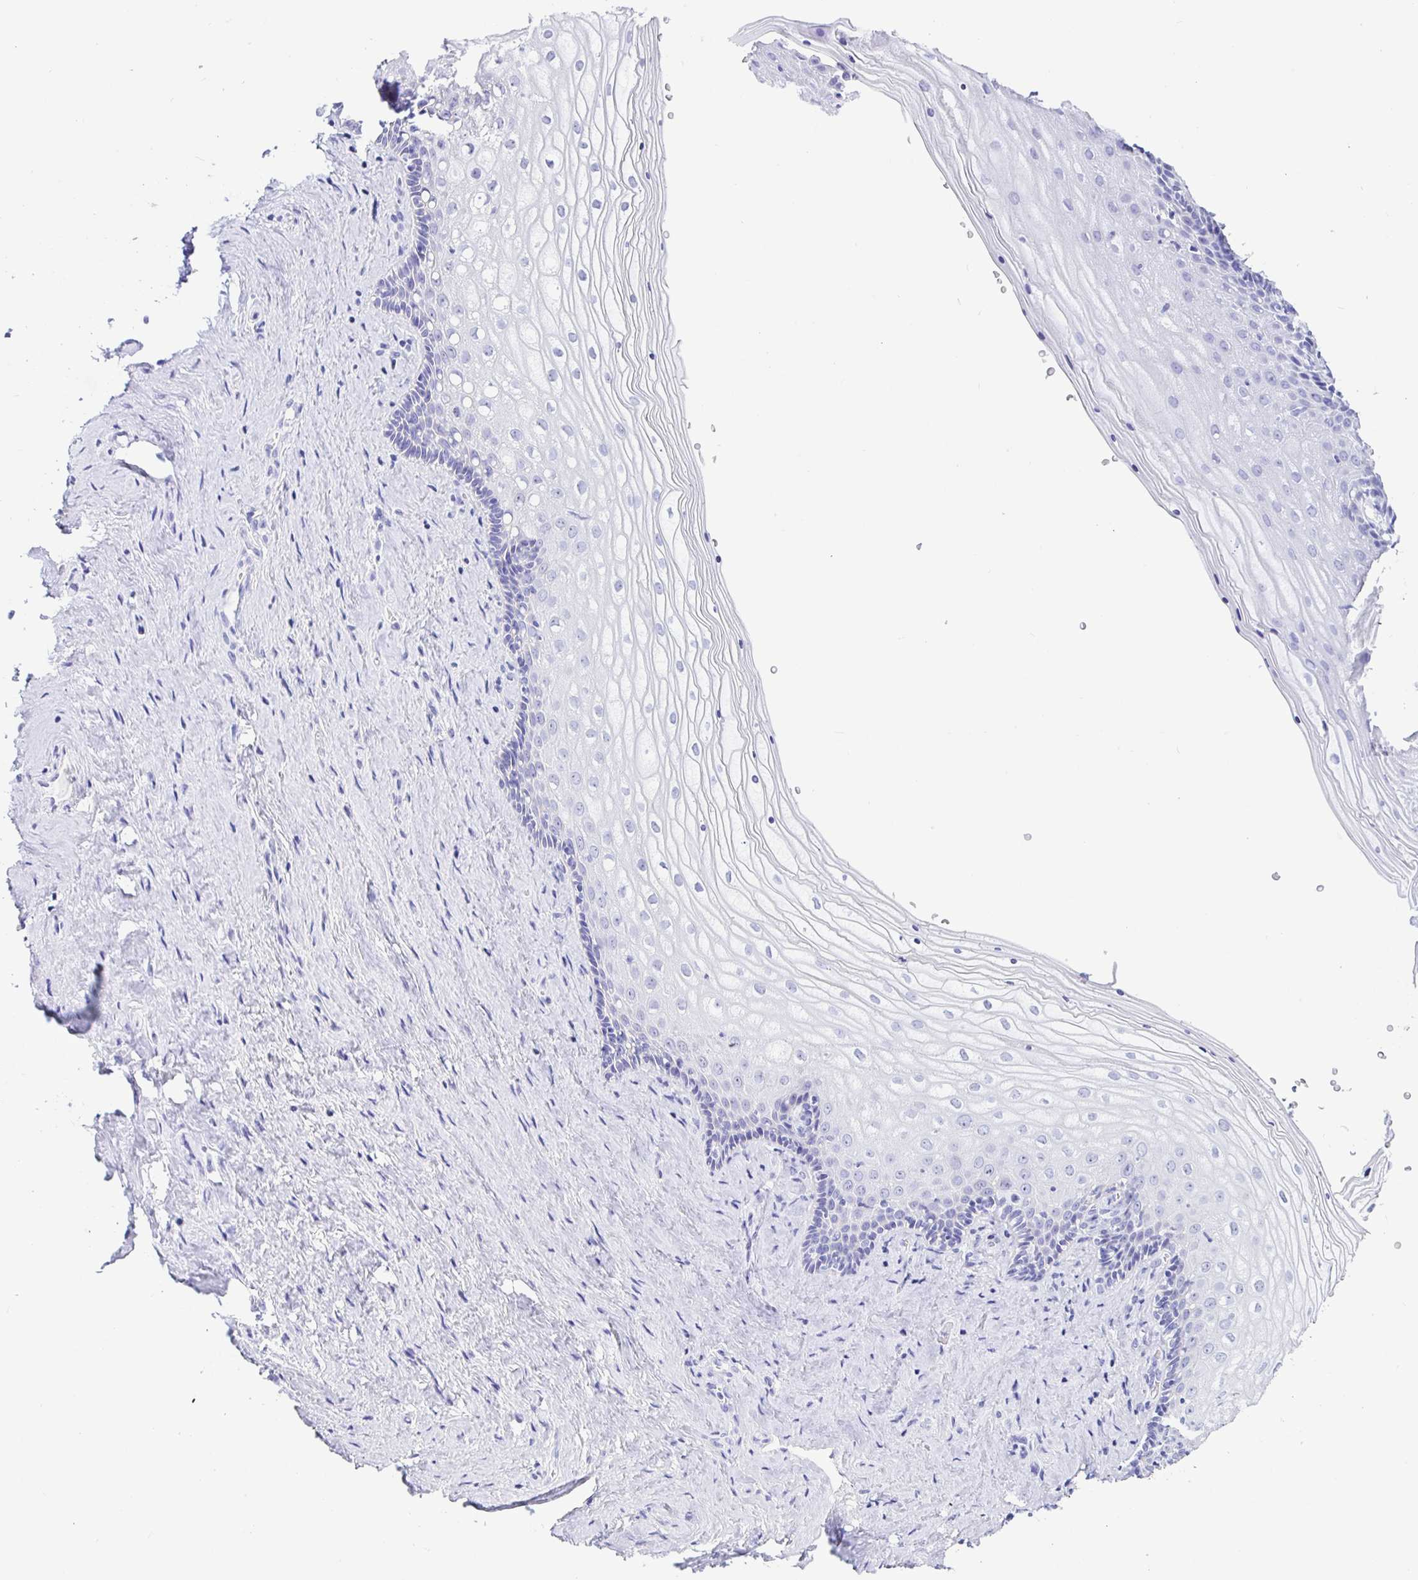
{"staining": {"intensity": "negative", "quantity": "none", "location": "none"}, "tissue": "vagina", "cell_type": "Squamous epithelial cells", "image_type": "normal", "snomed": [{"axis": "morphology", "description": "Normal tissue, NOS"}, {"axis": "topography", "description": "Vagina"}], "caption": "Squamous epithelial cells show no significant staining in benign vagina.", "gene": "PRAMEF18", "patient": {"sex": "female", "age": 42}}